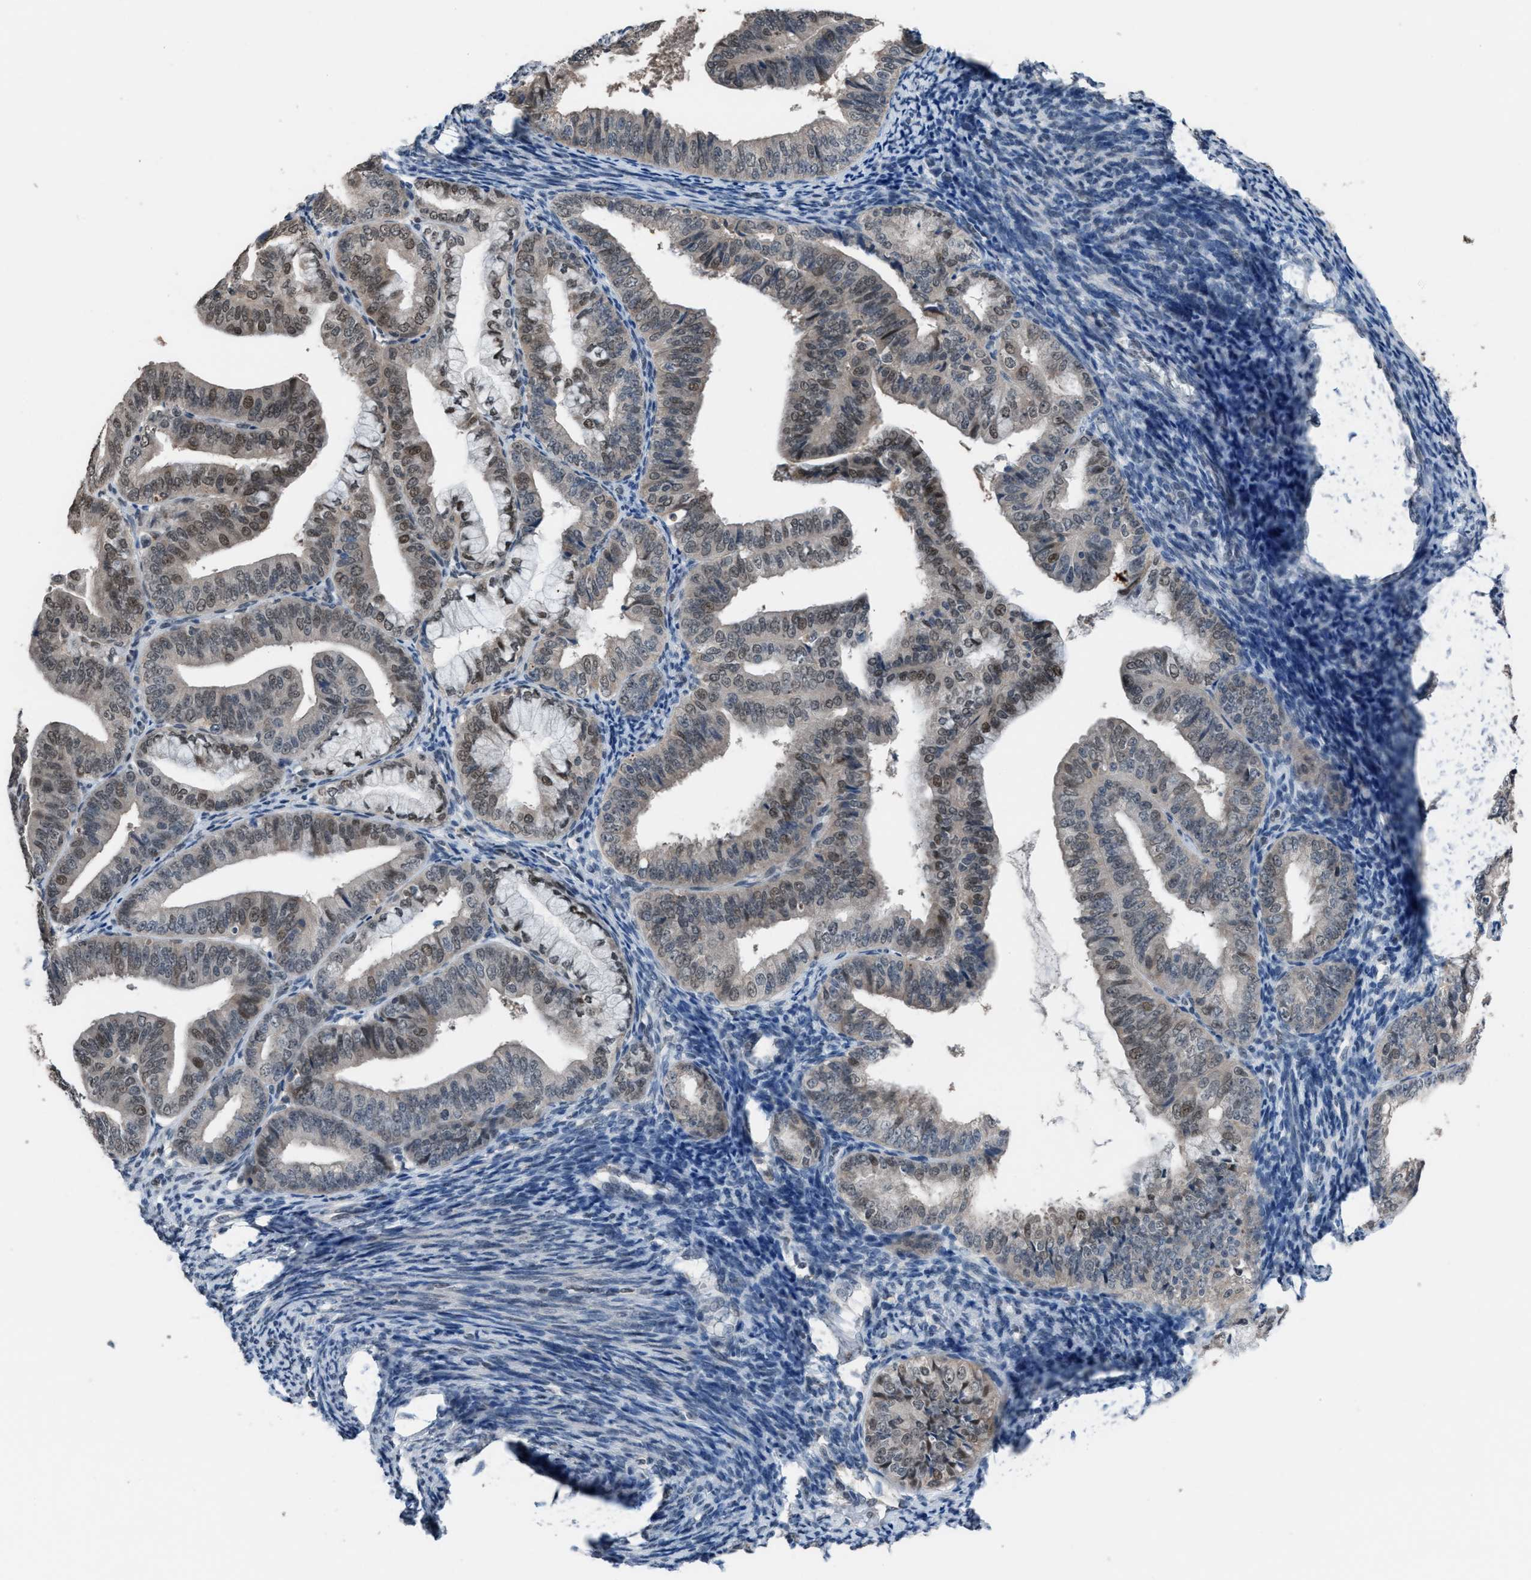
{"staining": {"intensity": "weak", "quantity": "25%-75%", "location": "nuclear"}, "tissue": "endometrial cancer", "cell_type": "Tumor cells", "image_type": "cancer", "snomed": [{"axis": "morphology", "description": "Adenocarcinoma, NOS"}, {"axis": "topography", "description": "Endometrium"}], "caption": "The immunohistochemical stain labels weak nuclear expression in tumor cells of adenocarcinoma (endometrial) tissue.", "gene": "ZNF276", "patient": {"sex": "female", "age": 63}}